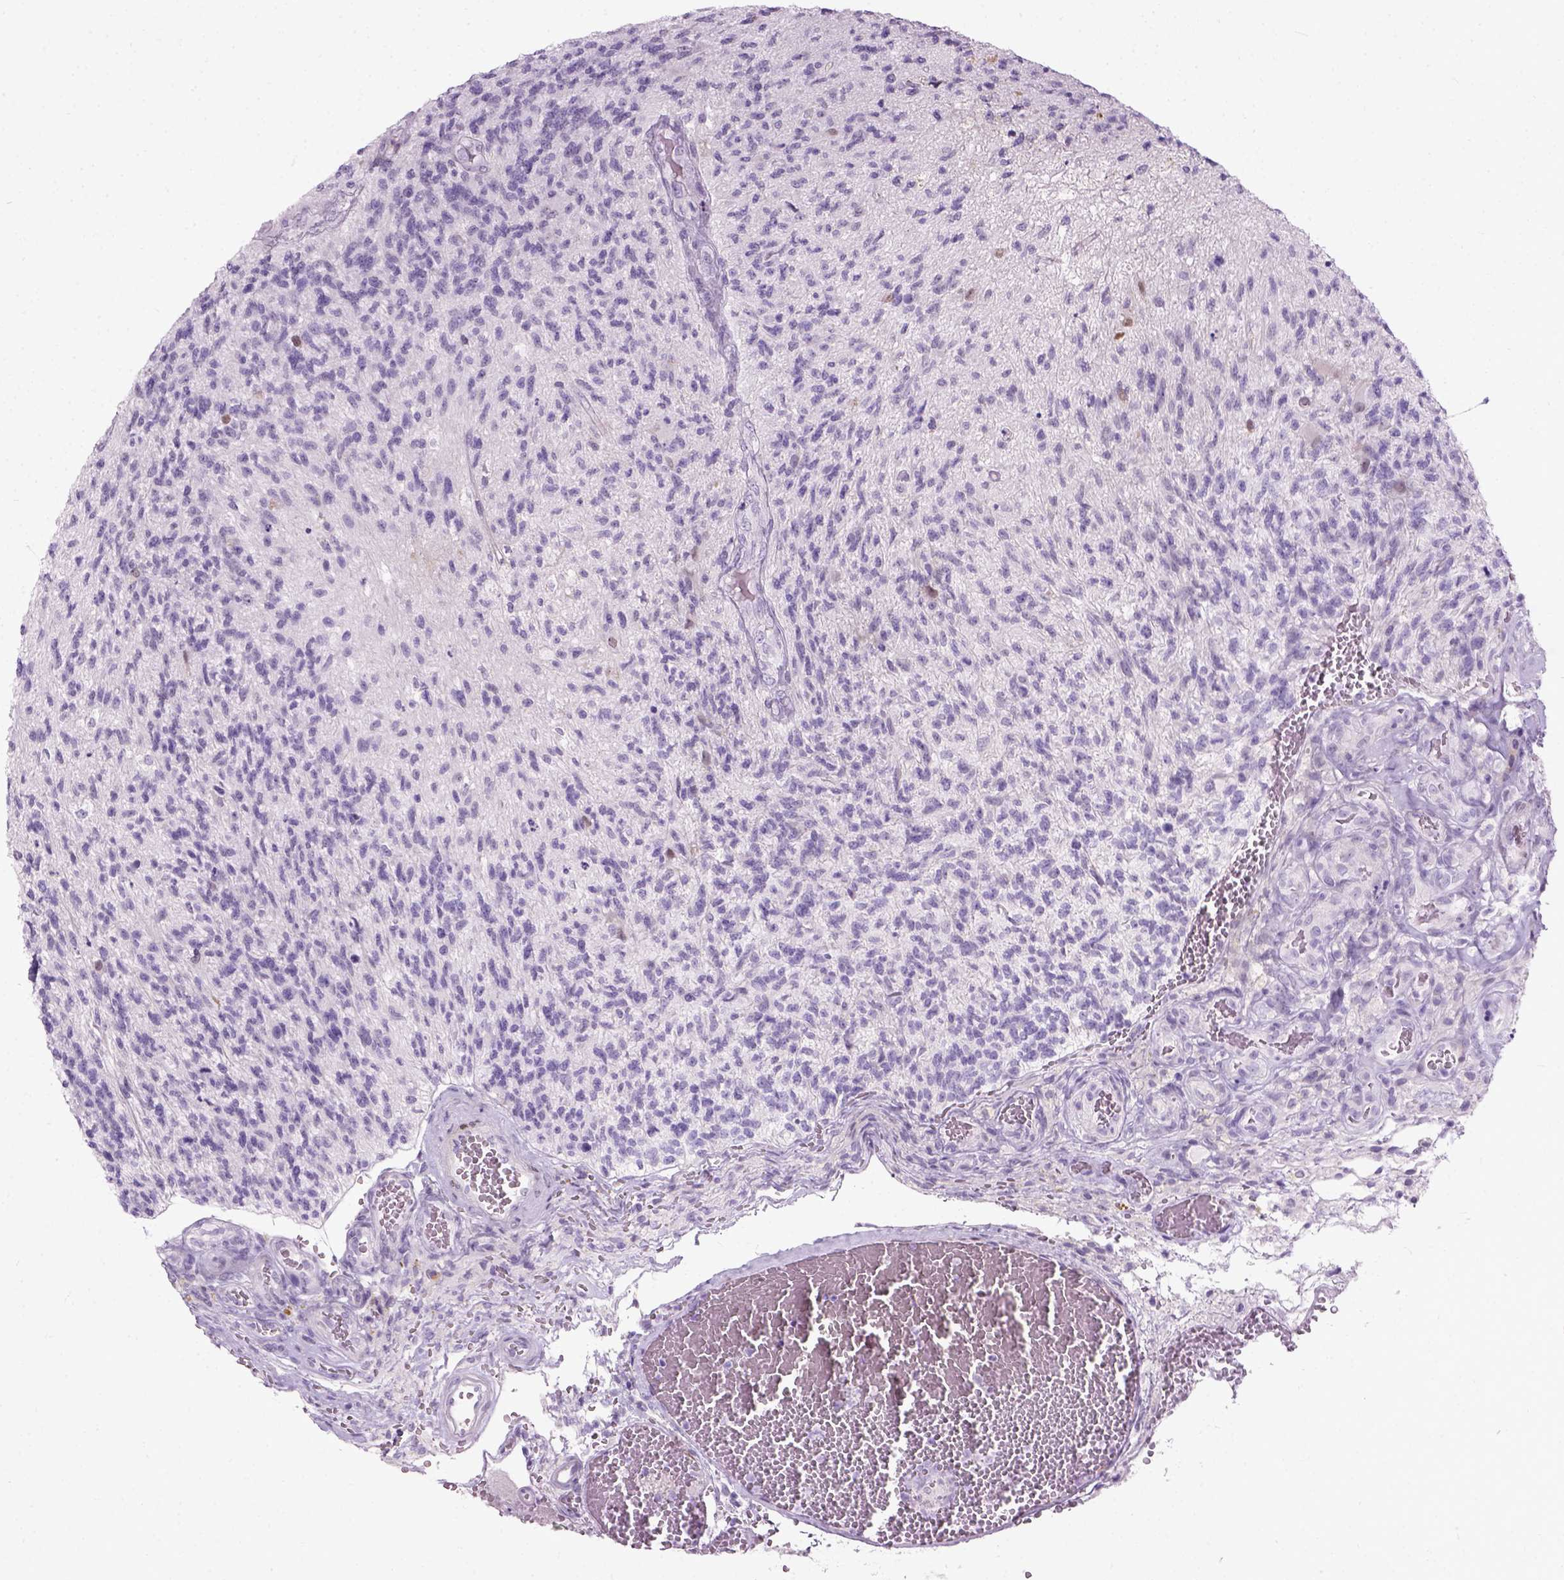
{"staining": {"intensity": "negative", "quantity": "none", "location": "none"}, "tissue": "glioma", "cell_type": "Tumor cells", "image_type": "cancer", "snomed": [{"axis": "morphology", "description": "Glioma, malignant, High grade"}, {"axis": "topography", "description": "Brain"}], "caption": "High magnification brightfield microscopy of glioma stained with DAB (3,3'-diaminobenzidine) (brown) and counterstained with hematoxylin (blue): tumor cells show no significant positivity. The staining was performed using DAB to visualize the protein expression in brown, while the nuclei were stained in blue with hematoxylin (Magnification: 20x).", "gene": "AXDND1", "patient": {"sex": "male", "age": 56}}